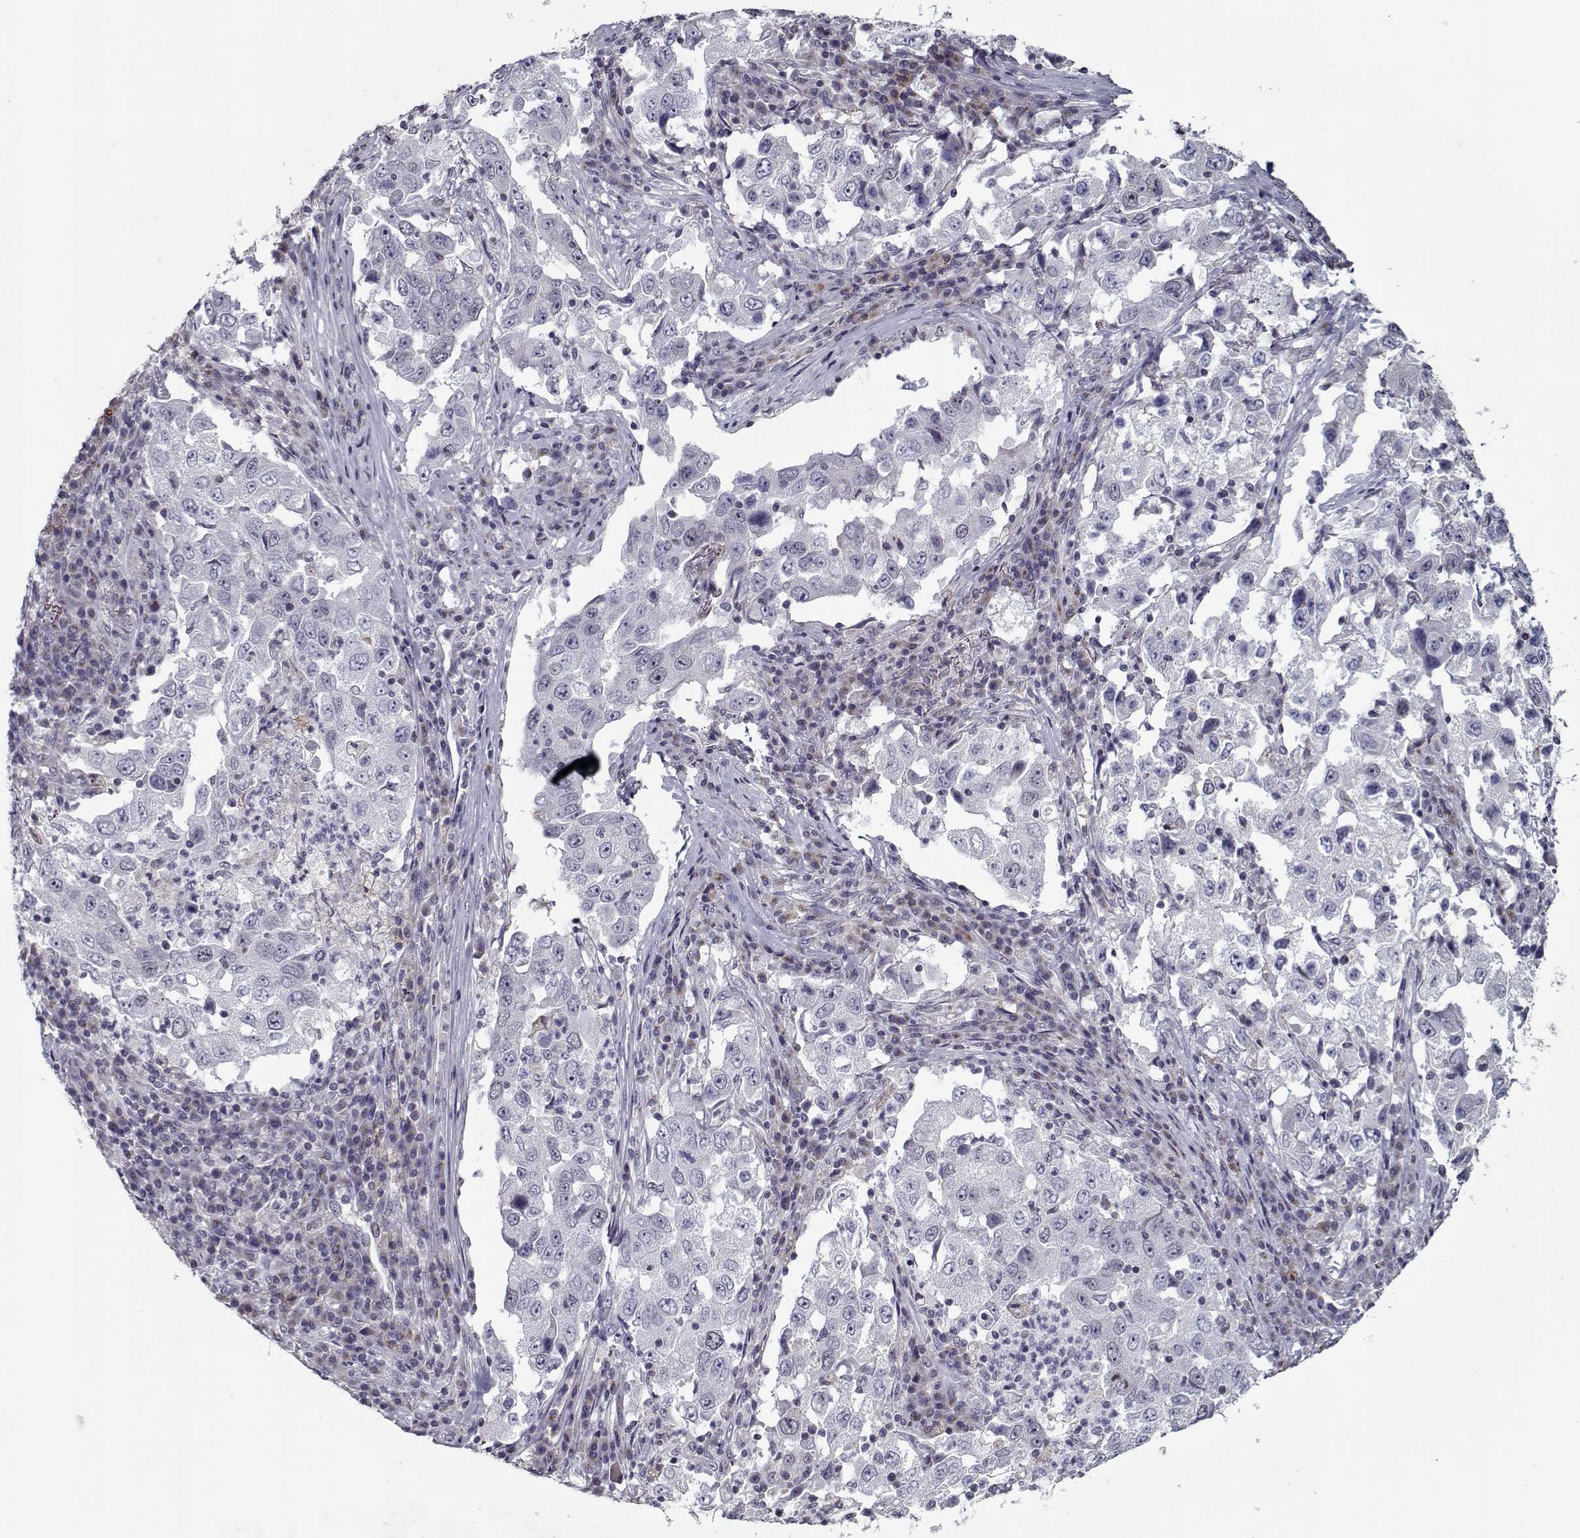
{"staining": {"intensity": "negative", "quantity": "none", "location": "none"}, "tissue": "lung cancer", "cell_type": "Tumor cells", "image_type": "cancer", "snomed": [{"axis": "morphology", "description": "Adenocarcinoma, NOS"}, {"axis": "topography", "description": "Lung"}], "caption": "Tumor cells show no significant protein expression in lung cancer.", "gene": "SEC16B", "patient": {"sex": "male", "age": 73}}